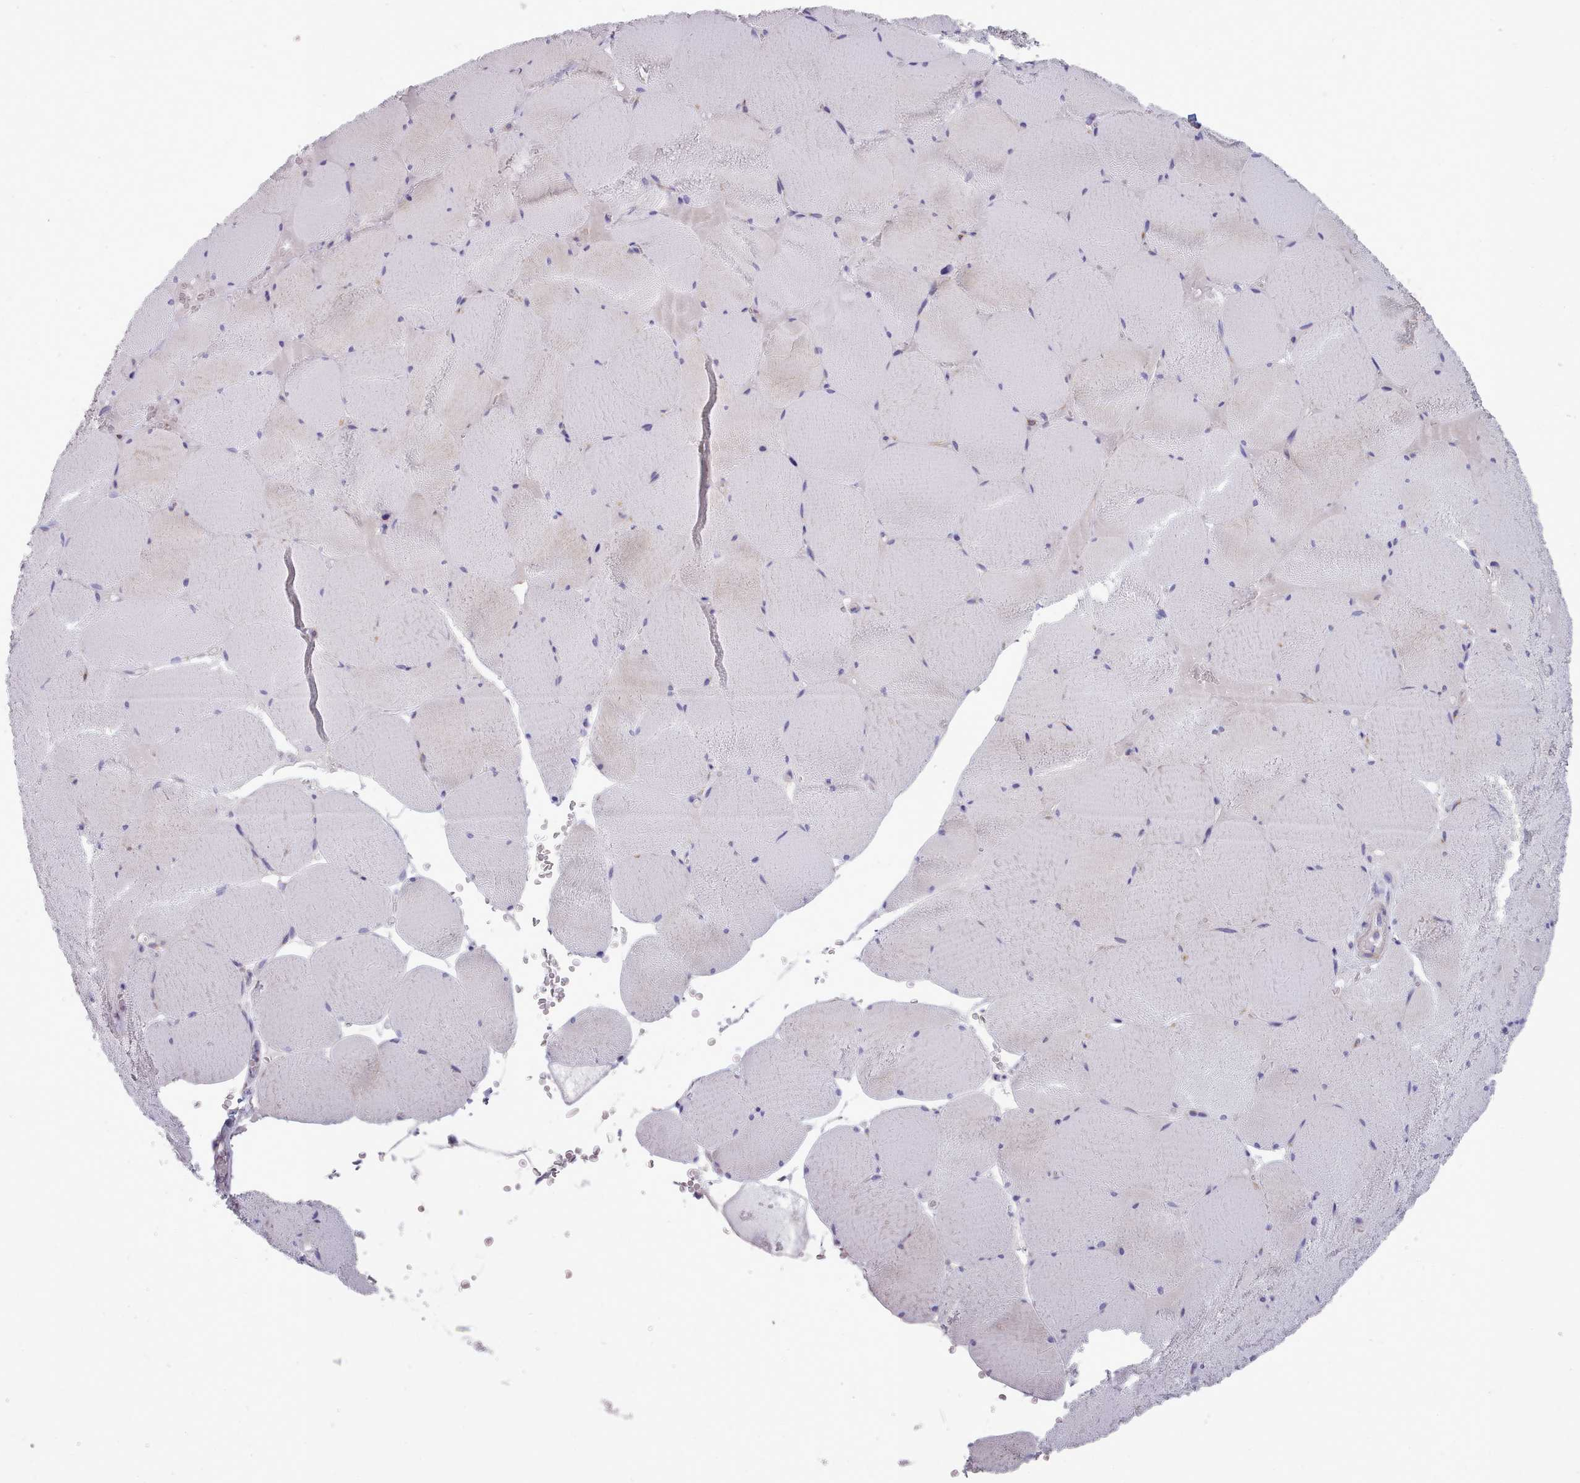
{"staining": {"intensity": "weak", "quantity": "<25%", "location": "cytoplasmic/membranous"}, "tissue": "skeletal muscle", "cell_type": "Myocytes", "image_type": "normal", "snomed": [{"axis": "morphology", "description": "Normal tissue, NOS"}, {"axis": "topography", "description": "Skeletal muscle"}, {"axis": "topography", "description": "Head-Neck"}], "caption": "This is a micrograph of IHC staining of unremarkable skeletal muscle, which shows no positivity in myocytes. The staining is performed using DAB brown chromogen with nuclei counter-stained in using hematoxylin.", "gene": "FKBP10", "patient": {"sex": "male", "age": 66}}